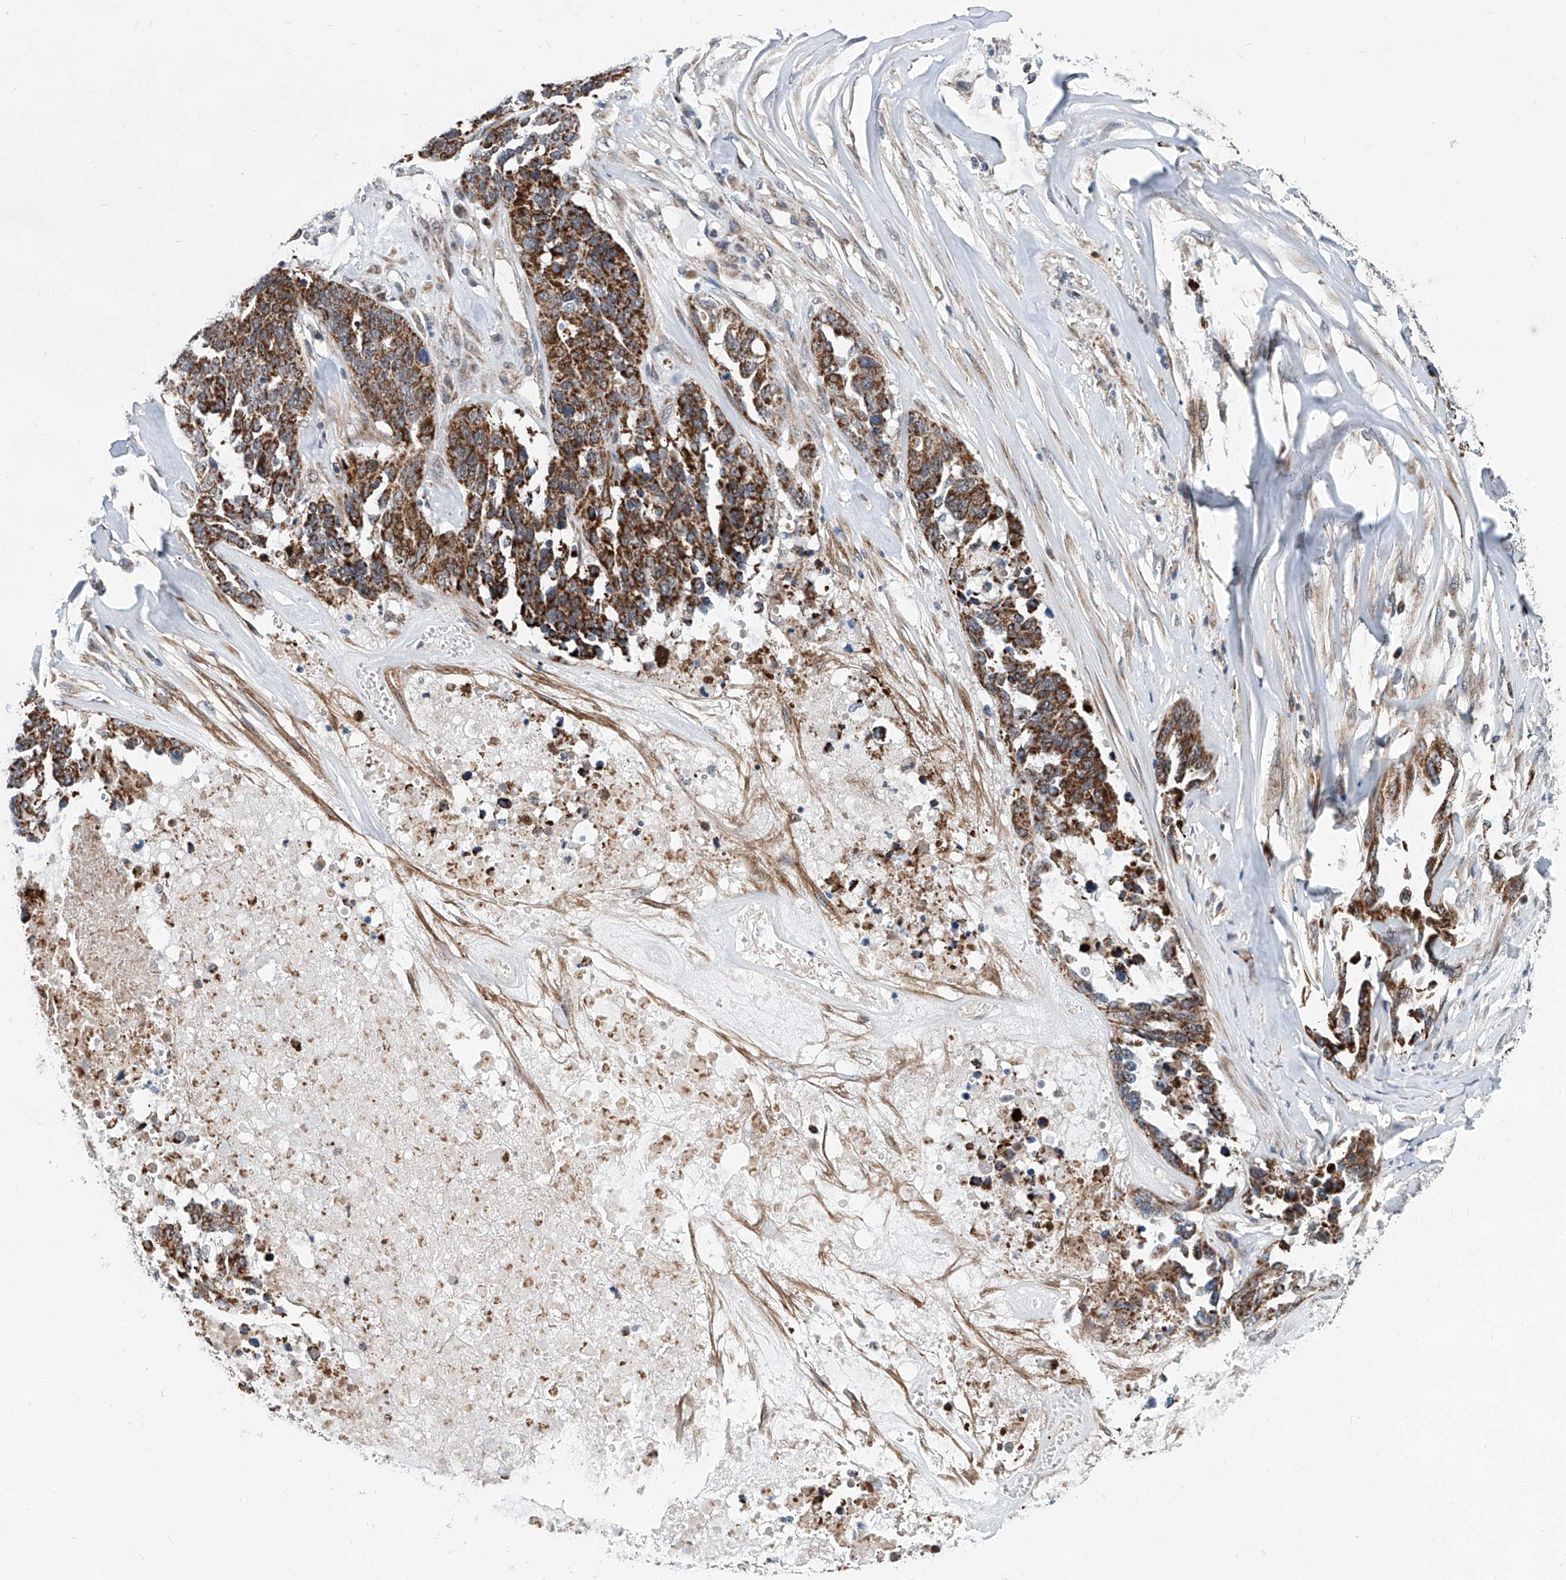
{"staining": {"intensity": "strong", "quantity": ">75%", "location": "cytoplasmic/membranous"}, "tissue": "ovarian cancer", "cell_type": "Tumor cells", "image_type": "cancer", "snomed": [{"axis": "morphology", "description": "Cystadenocarcinoma, serous, NOS"}, {"axis": "topography", "description": "Ovary"}], "caption": "IHC staining of ovarian cancer (serous cystadenocarcinoma), which reveals high levels of strong cytoplasmic/membranous expression in about >75% of tumor cells indicating strong cytoplasmic/membranous protein positivity. The staining was performed using DAB (3,3'-diaminobenzidine) (brown) for protein detection and nuclei were counterstained in hematoxylin (blue).", "gene": "USP48", "patient": {"sex": "female", "age": 44}}